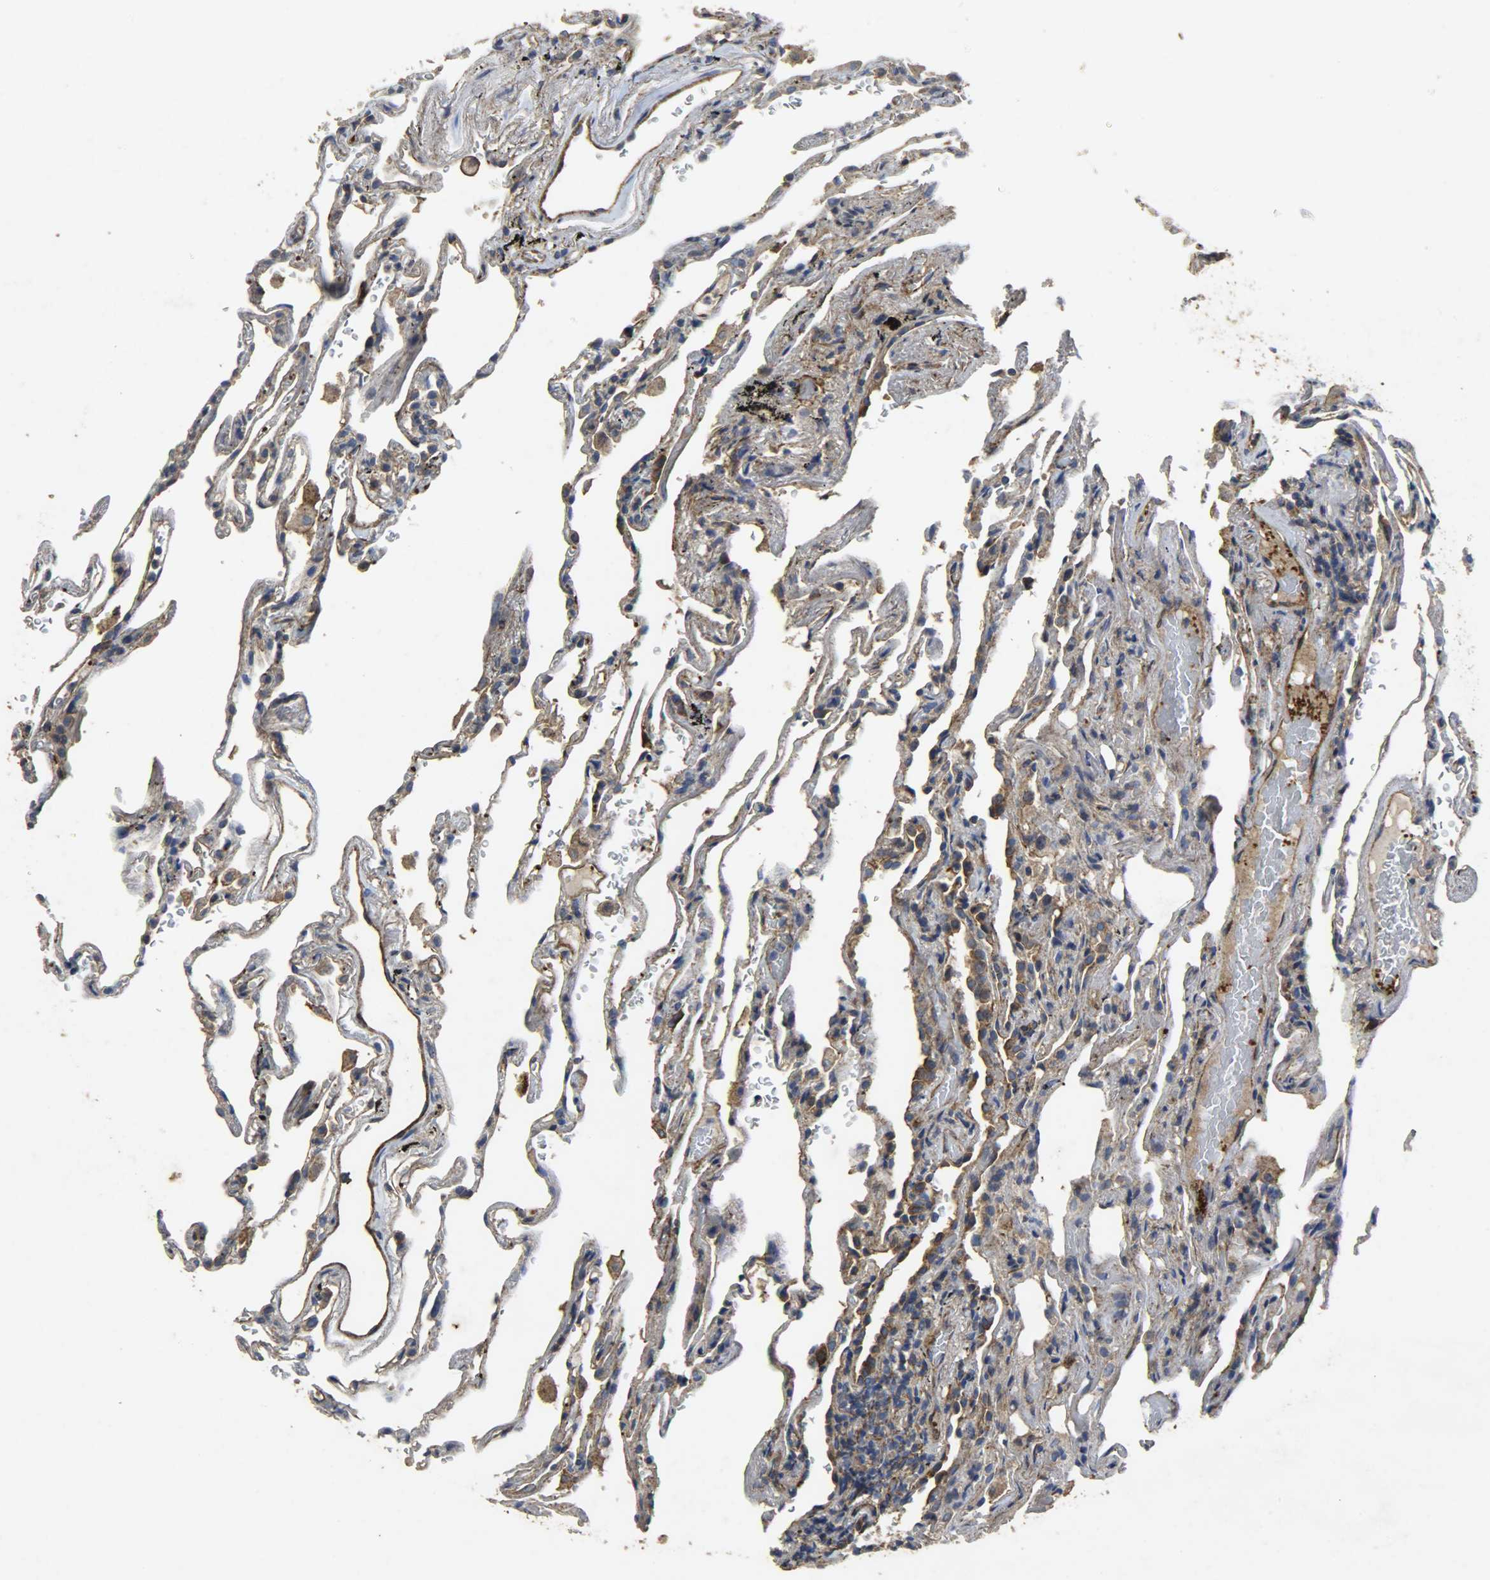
{"staining": {"intensity": "negative", "quantity": "none", "location": "none"}, "tissue": "lung", "cell_type": "Alveolar cells", "image_type": "normal", "snomed": [{"axis": "morphology", "description": "Normal tissue, NOS"}, {"axis": "morphology", "description": "Inflammation, NOS"}, {"axis": "topography", "description": "Lung"}], "caption": "This is an IHC image of benign lung. There is no expression in alveolar cells.", "gene": "TPM4", "patient": {"sex": "male", "age": 69}}